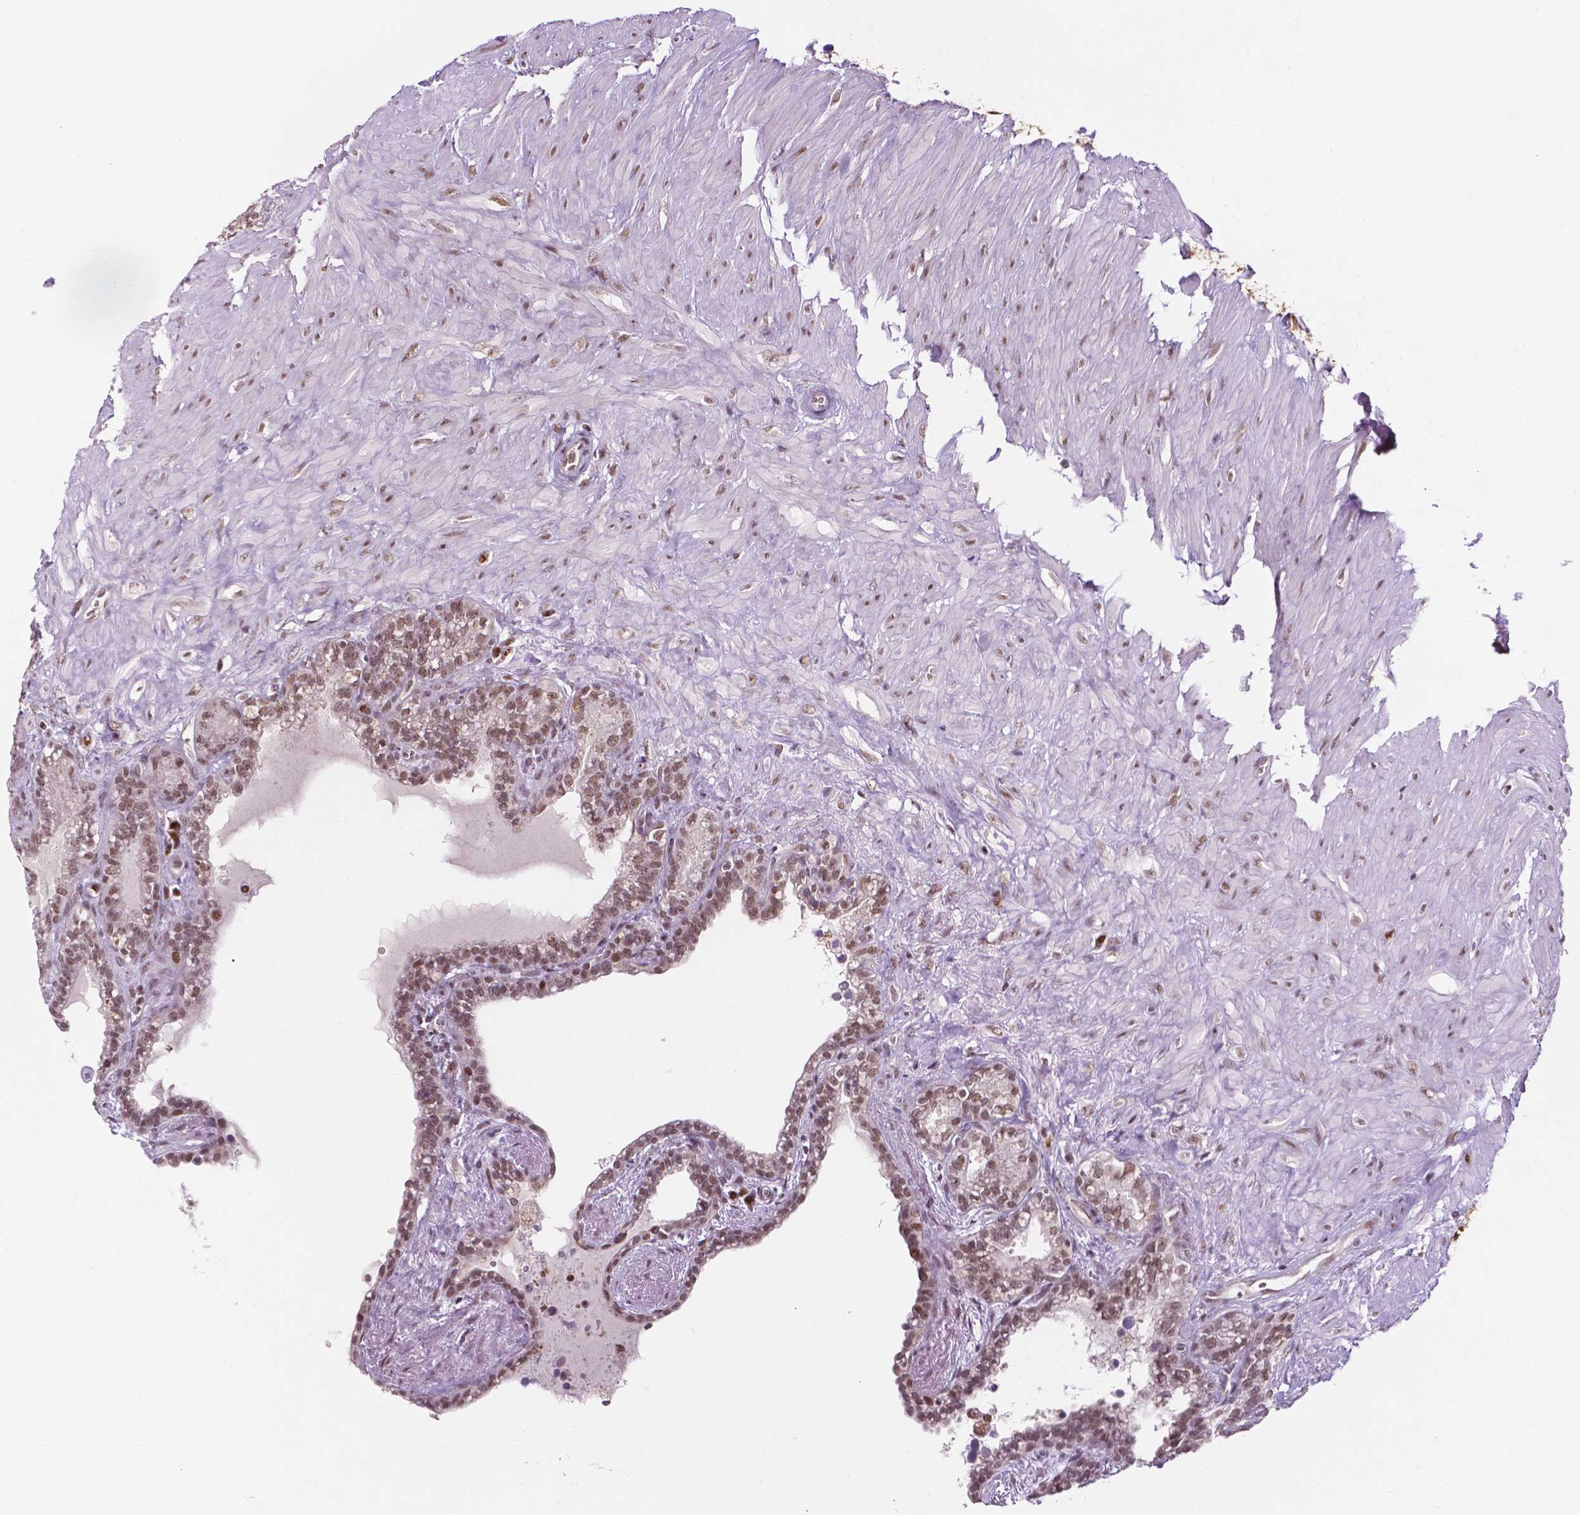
{"staining": {"intensity": "moderate", "quantity": "25%-75%", "location": "nuclear"}, "tissue": "seminal vesicle", "cell_type": "Glandular cells", "image_type": "normal", "snomed": [{"axis": "morphology", "description": "Normal tissue, NOS"}, {"axis": "morphology", "description": "Urothelial carcinoma, NOS"}, {"axis": "topography", "description": "Urinary bladder"}, {"axis": "topography", "description": "Seminal veicle"}], "caption": "Immunohistochemical staining of normal human seminal vesicle shows medium levels of moderate nuclear positivity in about 25%-75% of glandular cells. (Stains: DAB (3,3'-diaminobenzidine) in brown, nuclei in blue, Microscopy: brightfield microscopy at high magnification).", "gene": "PER2", "patient": {"sex": "male", "age": 76}}